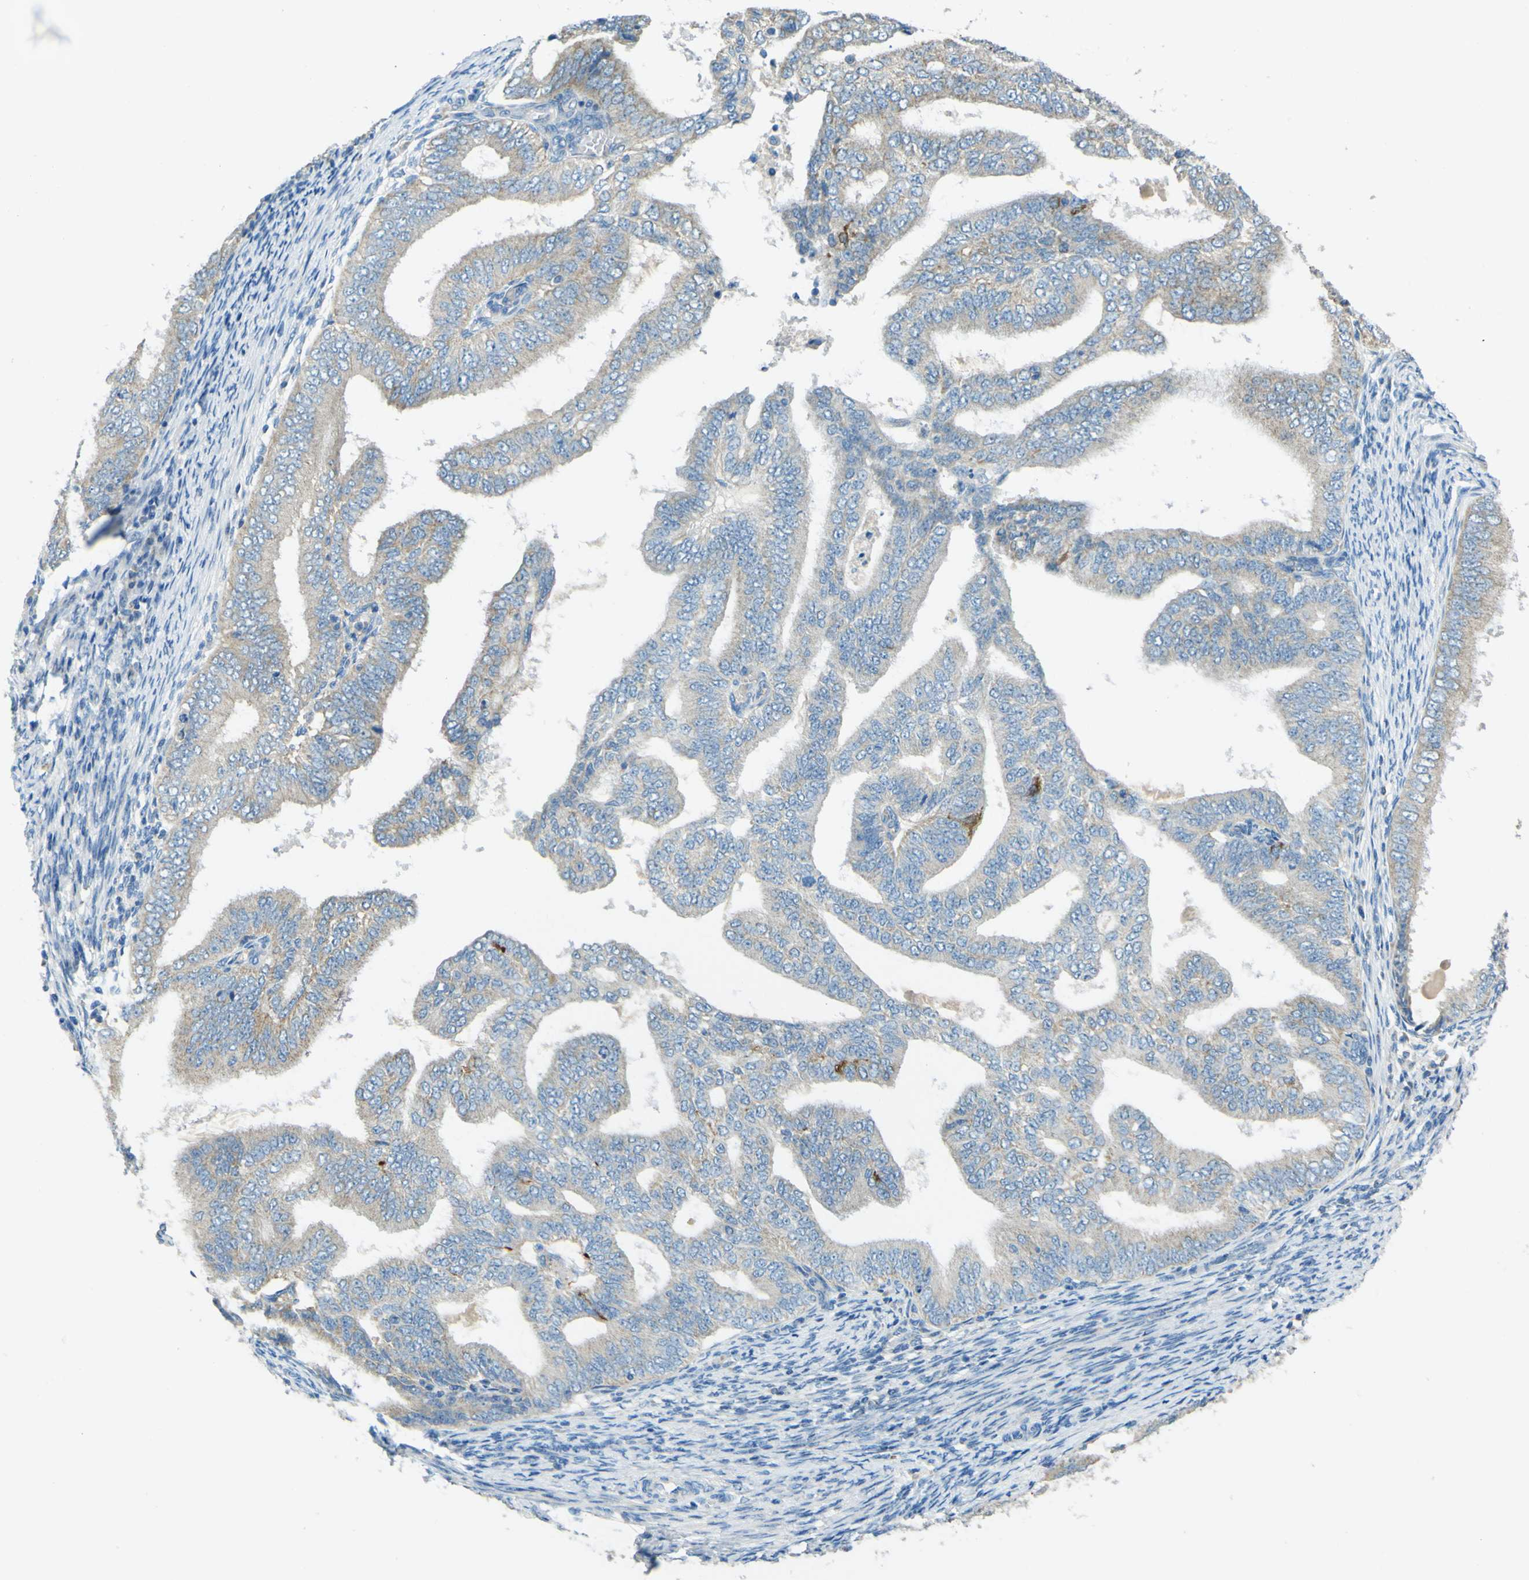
{"staining": {"intensity": "weak", "quantity": "25%-75%", "location": "cytoplasmic/membranous"}, "tissue": "endometrial cancer", "cell_type": "Tumor cells", "image_type": "cancer", "snomed": [{"axis": "morphology", "description": "Adenocarcinoma, NOS"}, {"axis": "topography", "description": "Endometrium"}], "caption": "Immunohistochemistry (IHC) of endometrial adenocarcinoma exhibits low levels of weak cytoplasmic/membranous expression in about 25%-75% of tumor cells.", "gene": "FKTN", "patient": {"sex": "female", "age": 58}}